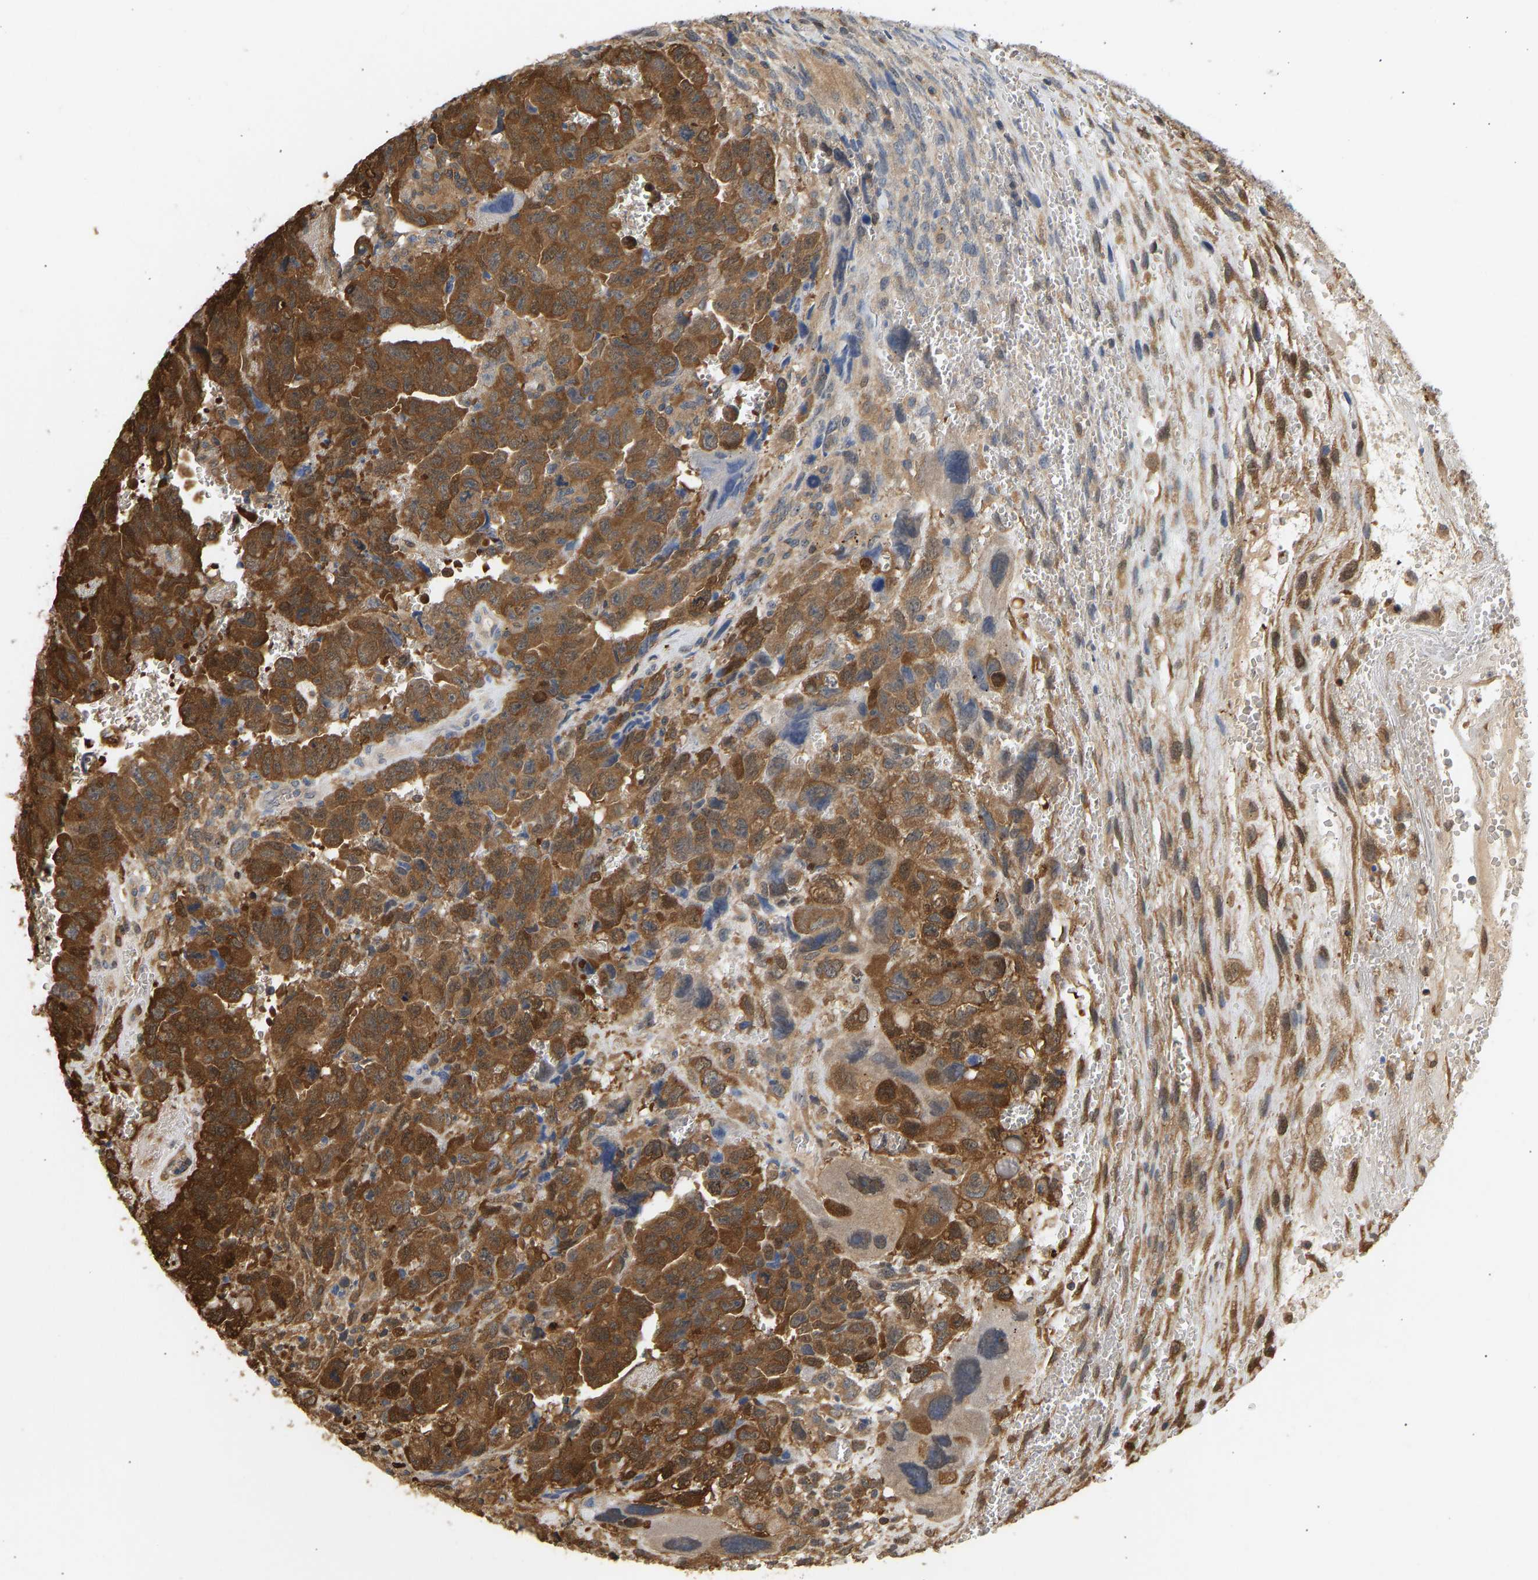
{"staining": {"intensity": "strong", "quantity": ">75%", "location": "cytoplasmic/membranous"}, "tissue": "testis cancer", "cell_type": "Tumor cells", "image_type": "cancer", "snomed": [{"axis": "morphology", "description": "Carcinoma, Embryonal, NOS"}, {"axis": "topography", "description": "Testis"}], "caption": "Immunohistochemical staining of testis cancer reveals high levels of strong cytoplasmic/membranous protein expression in approximately >75% of tumor cells. Using DAB (3,3'-diaminobenzidine) (brown) and hematoxylin (blue) stains, captured at high magnification using brightfield microscopy.", "gene": "ENO1", "patient": {"sex": "male", "age": 28}}